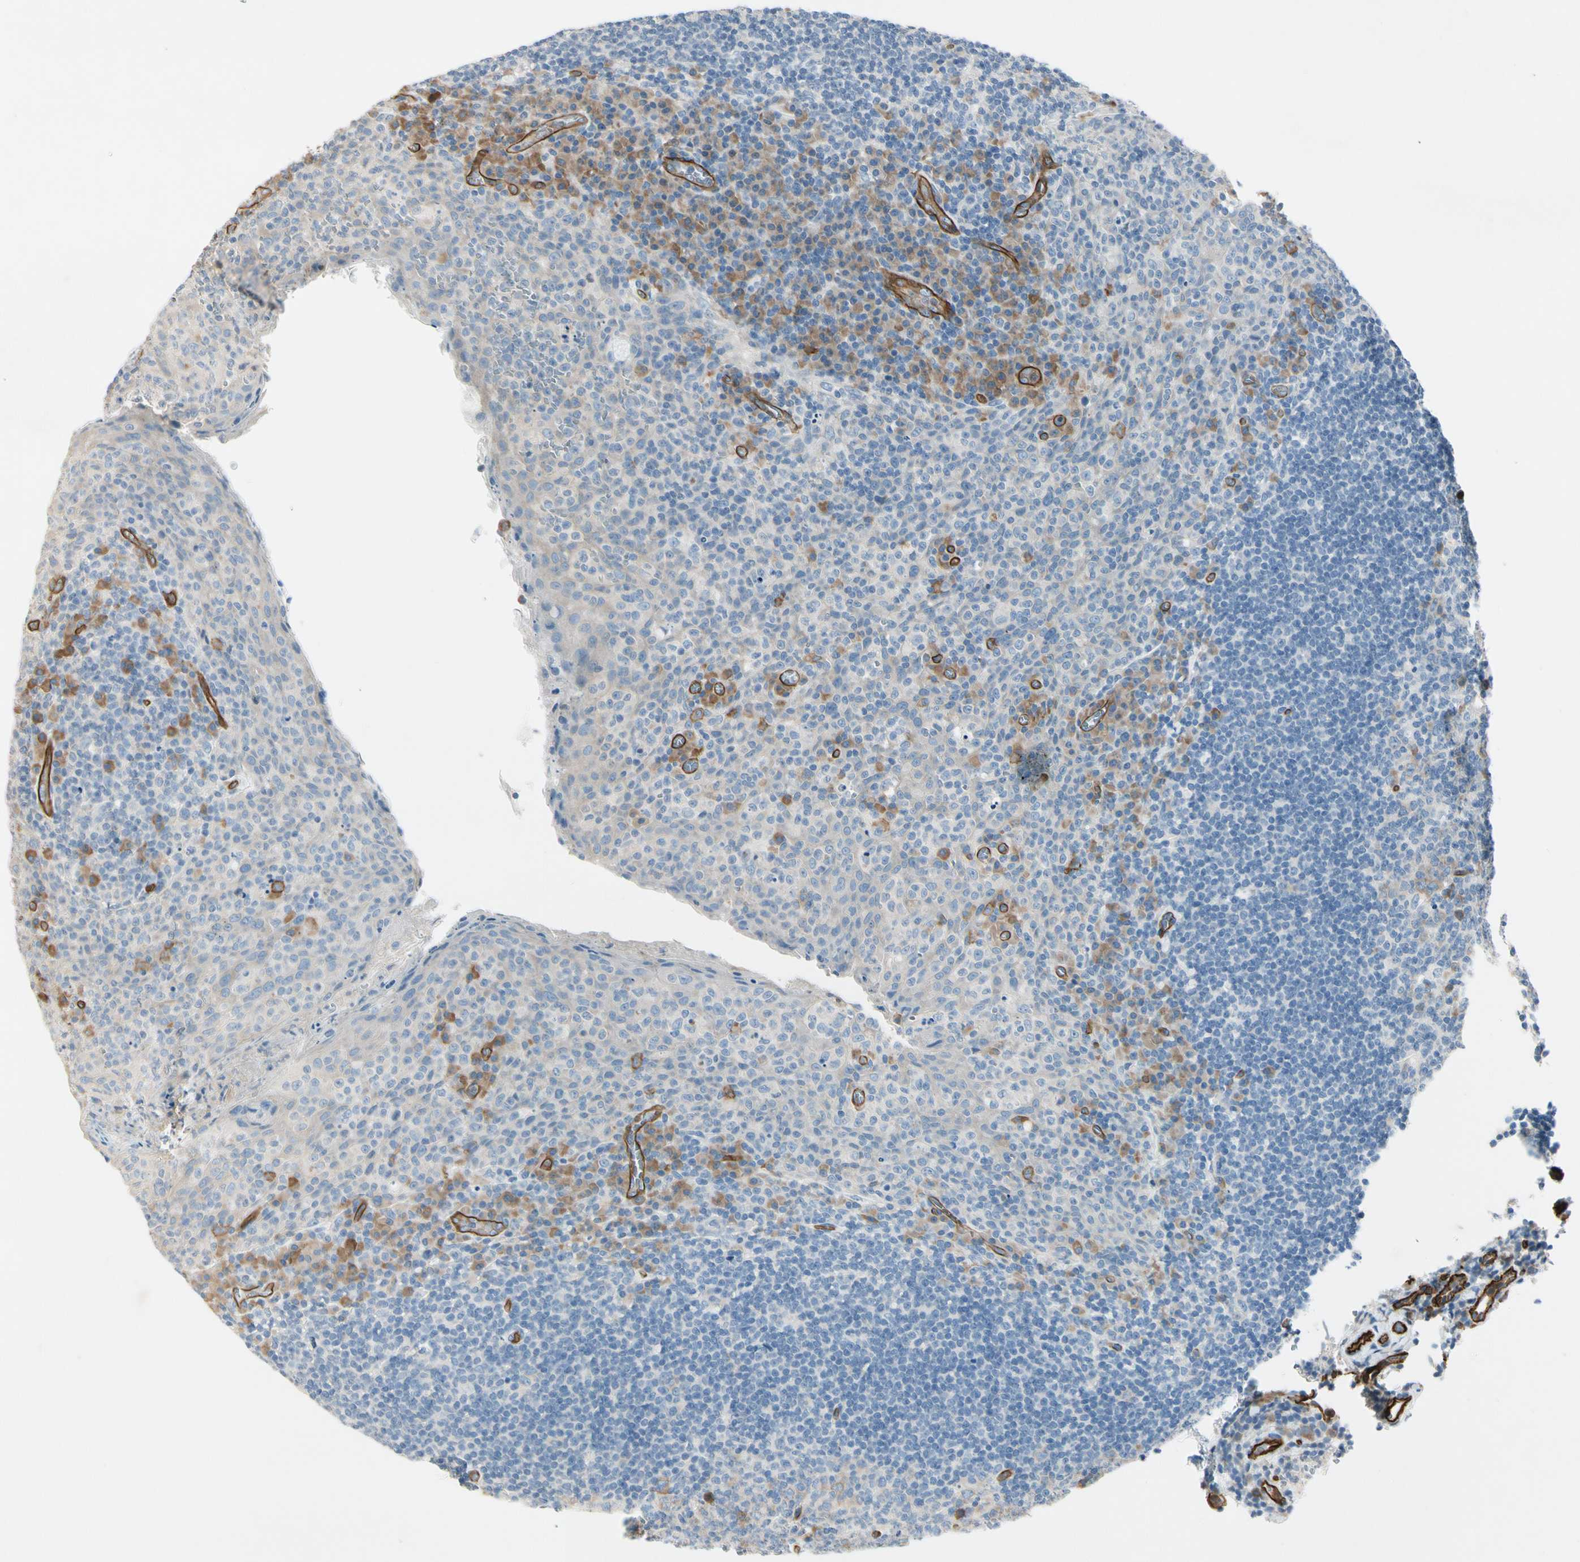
{"staining": {"intensity": "weak", "quantity": "<25%", "location": "cytoplasmic/membranous"}, "tissue": "tonsil", "cell_type": "Germinal center cells", "image_type": "normal", "snomed": [{"axis": "morphology", "description": "Normal tissue, NOS"}, {"axis": "topography", "description": "Tonsil"}], "caption": "This is an IHC histopathology image of unremarkable human tonsil. There is no expression in germinal center cells.", "gene": "CD93", "patient": {"sex": "male", "age": 17}}